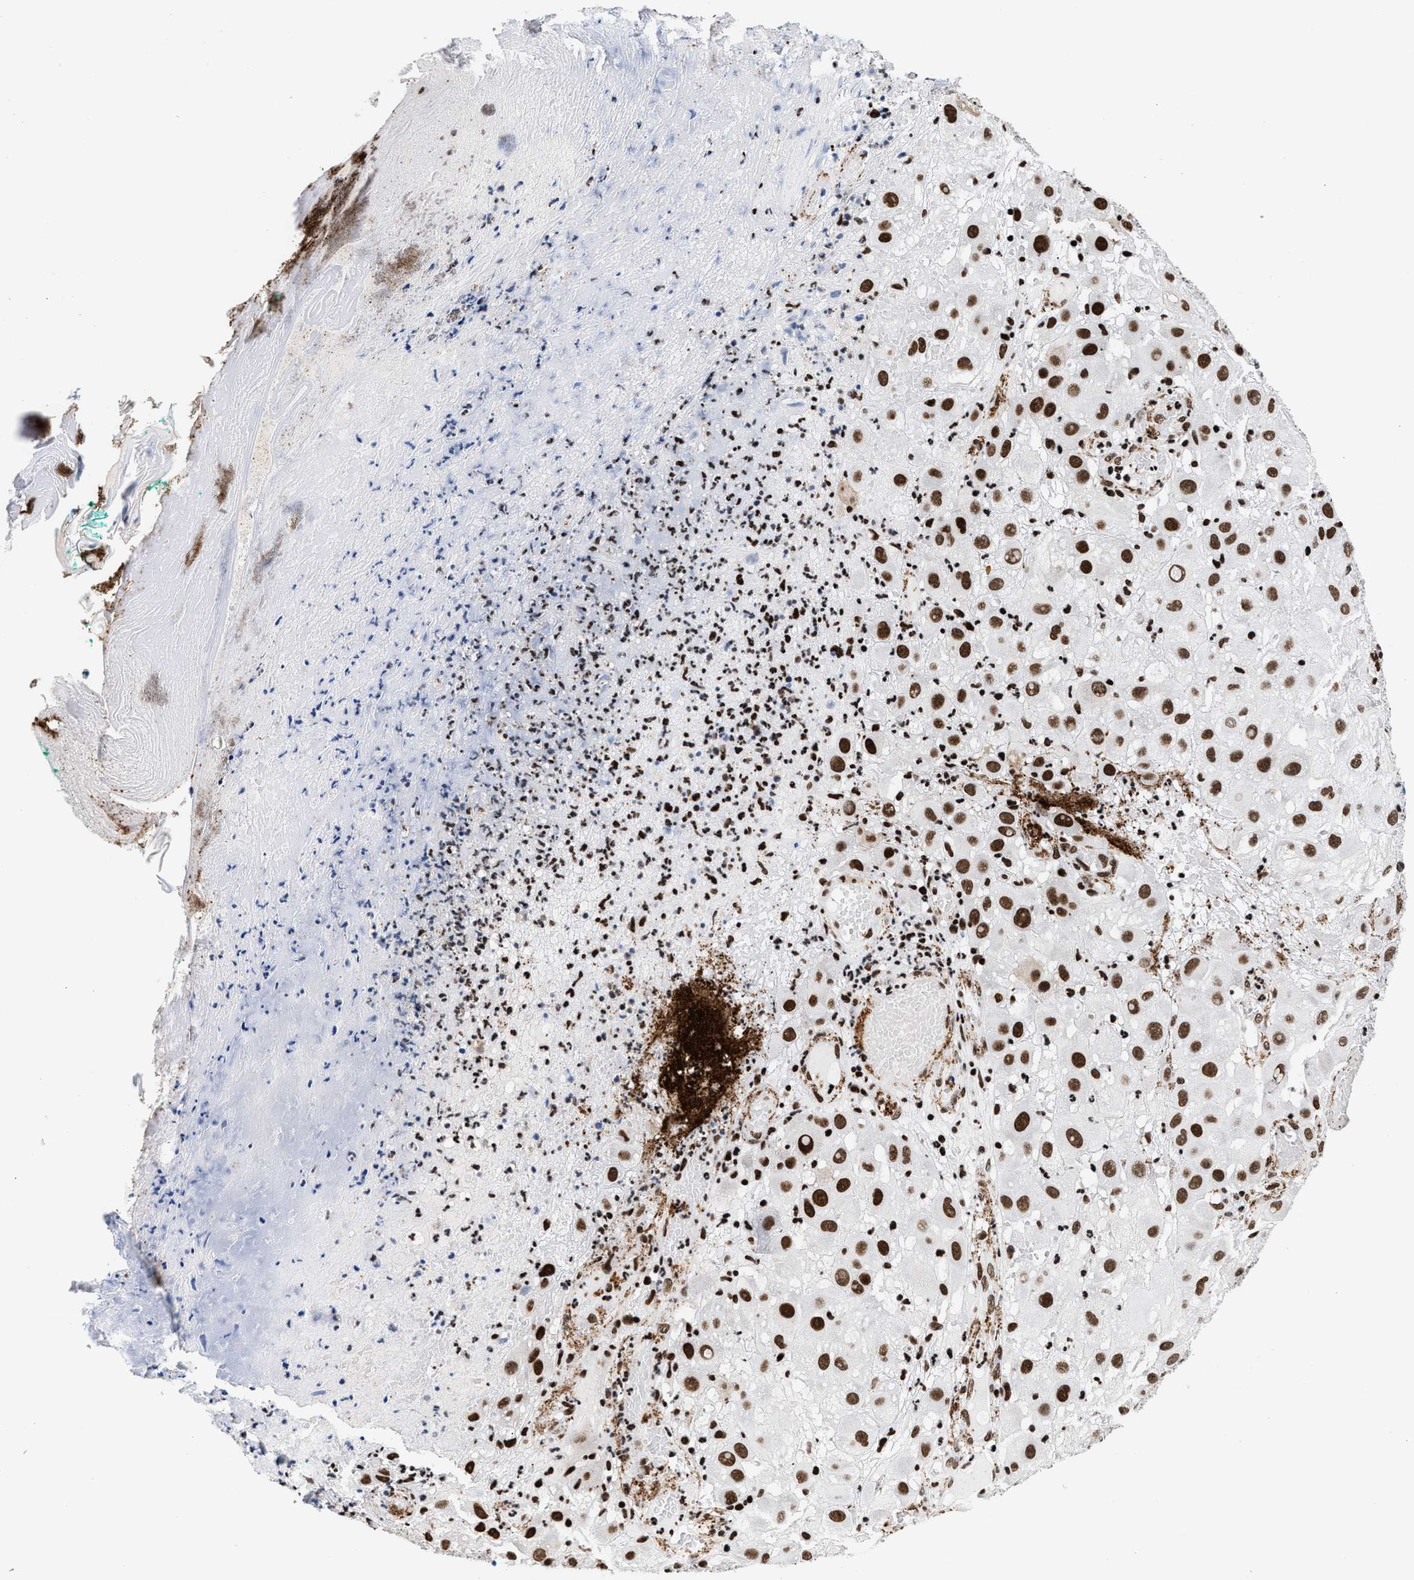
{"staining": {"intensity": "strong", "quantity": "<25%", "location": "nuclear"}, "tissue": "melanoma", "cell_type": "Tumor cells", "image_type": "cancer", "snomed": [{"axis": "morphology", "description": "Malignant melanoma, NOS"}, {"axis": "topography", "description": "Skin"}], "caption": "High-magnification brightfield microscopy of melanoma stained with DAB (brown) and counterstained with hematoxylin (blue). tumor cells exhibit strong nuclear staining is appreciated in about<25% of cells. The staining is performed using DAB brown chromogen to label protein expression. The nuclei are counter-stained blue using hematoxylin.", "gene": "RAD21", "patient": {"sex": "female", "age": 81}}